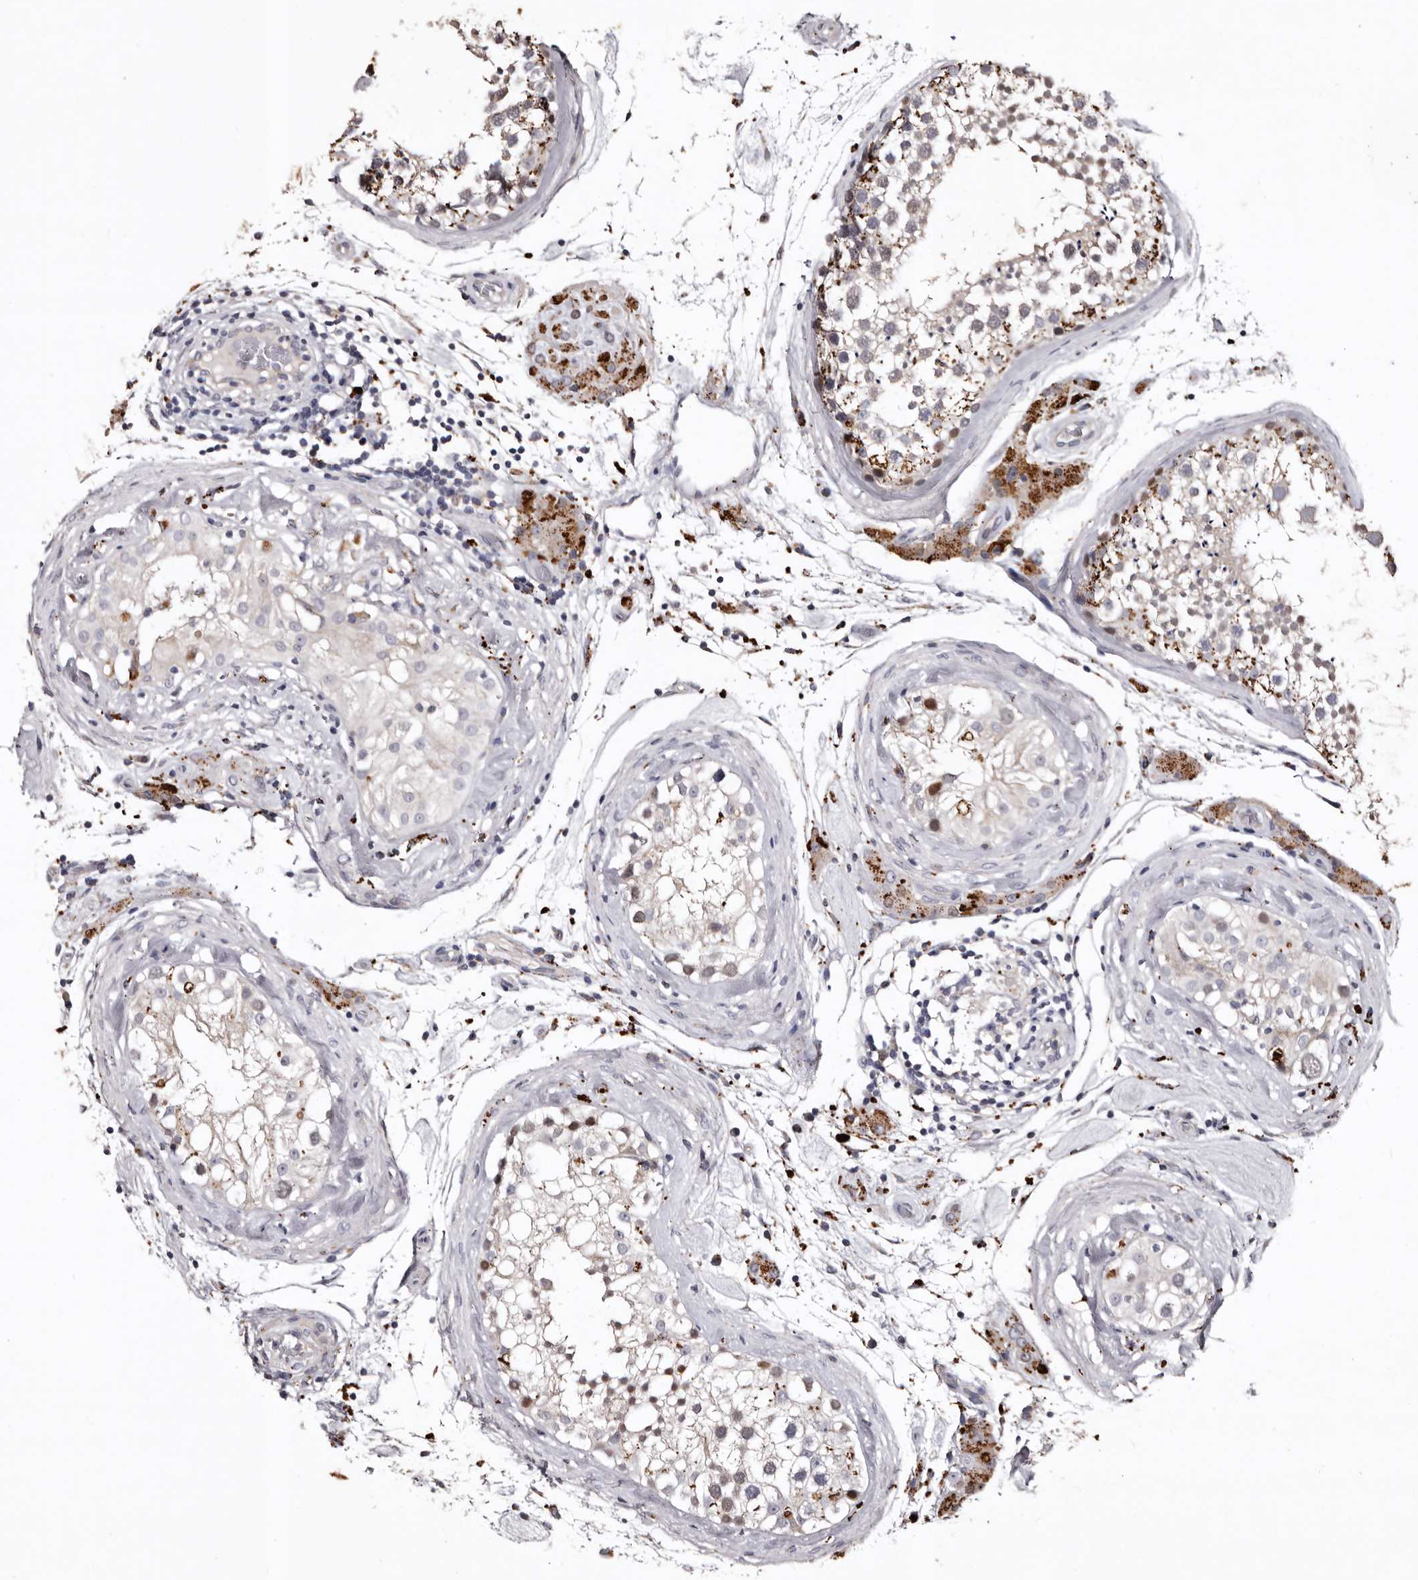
{"staining": {"intensity": "strong", "quantity": "<25%", "location": "cytoplasmic/membranous"}, "tissue": "testis", "cell_type": "Cells in seminiferous ducts", "image_type": "normal", "snomed": [{"axis": "morphology", "description": "Normal tissue, NOS"}, {"axis": "topography", "description": "Testis"}], "caption": "Cells in seminiferous ducts show medium levels of strong cytoplasmic/membranous staining in approximately <25% of cells in benign human testis. Using DAB (brown) and hematoxylin (blue) stains, captured at high magnification using brightfield microscopy.", "gene": "SLC10A4", "patient": {"sex": "male", "age": 46}}